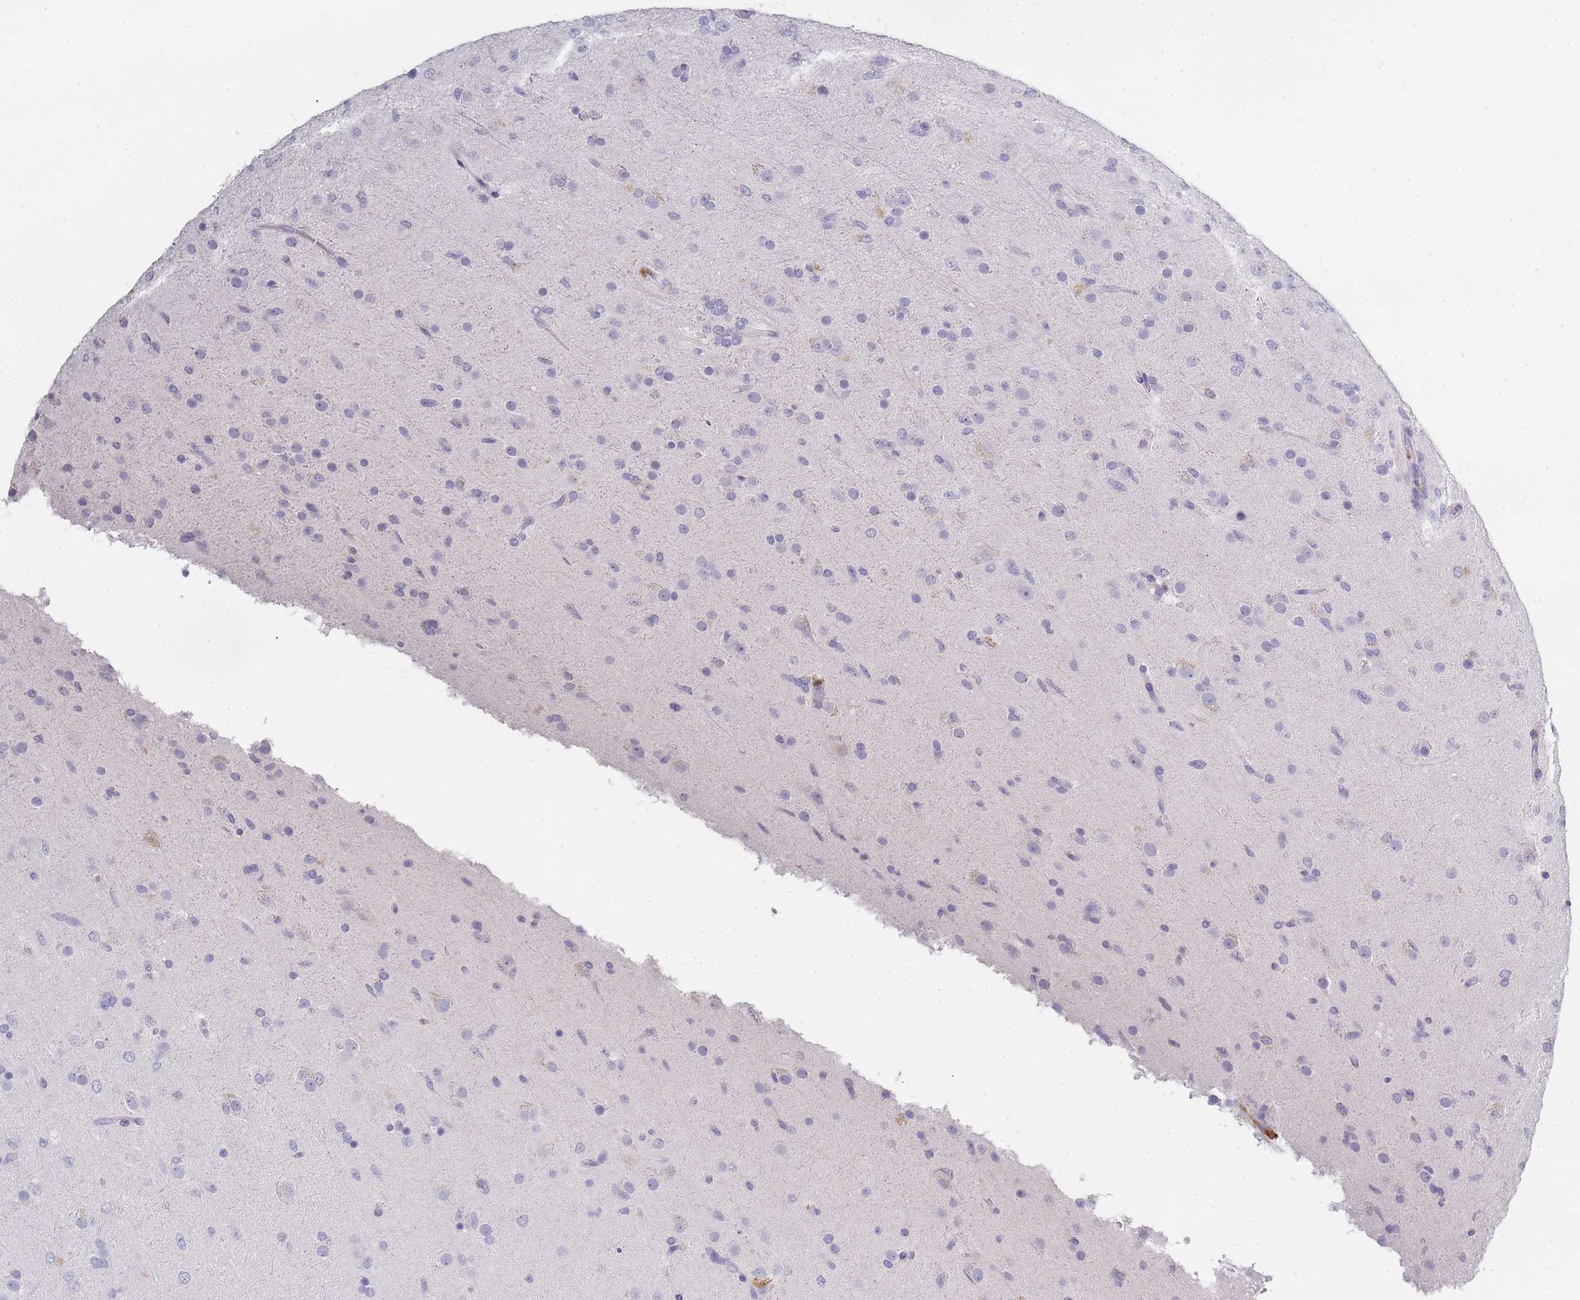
{"staining": {"intensity": "negative", "quantity": "none", "location": "none"}, "tissue": "glioma", "cell_type": "Tumor cells", "image_type": "cancer", "snomed": [{"axis": "morphology", "description": "Glioma, malignant, Low grade"}, {"axis": "topography", "description": "Brain"}], "caption": "An immunohistochemistry (IHC) photomicrograph of glioma is shown. There is no staining in tumor cells of glioma. (Brightfield microscopy of DAB immunohistochemistry (IHC) at high magnification).", "gene": "INS", "patient": {"sex": "male", "age": 65}}